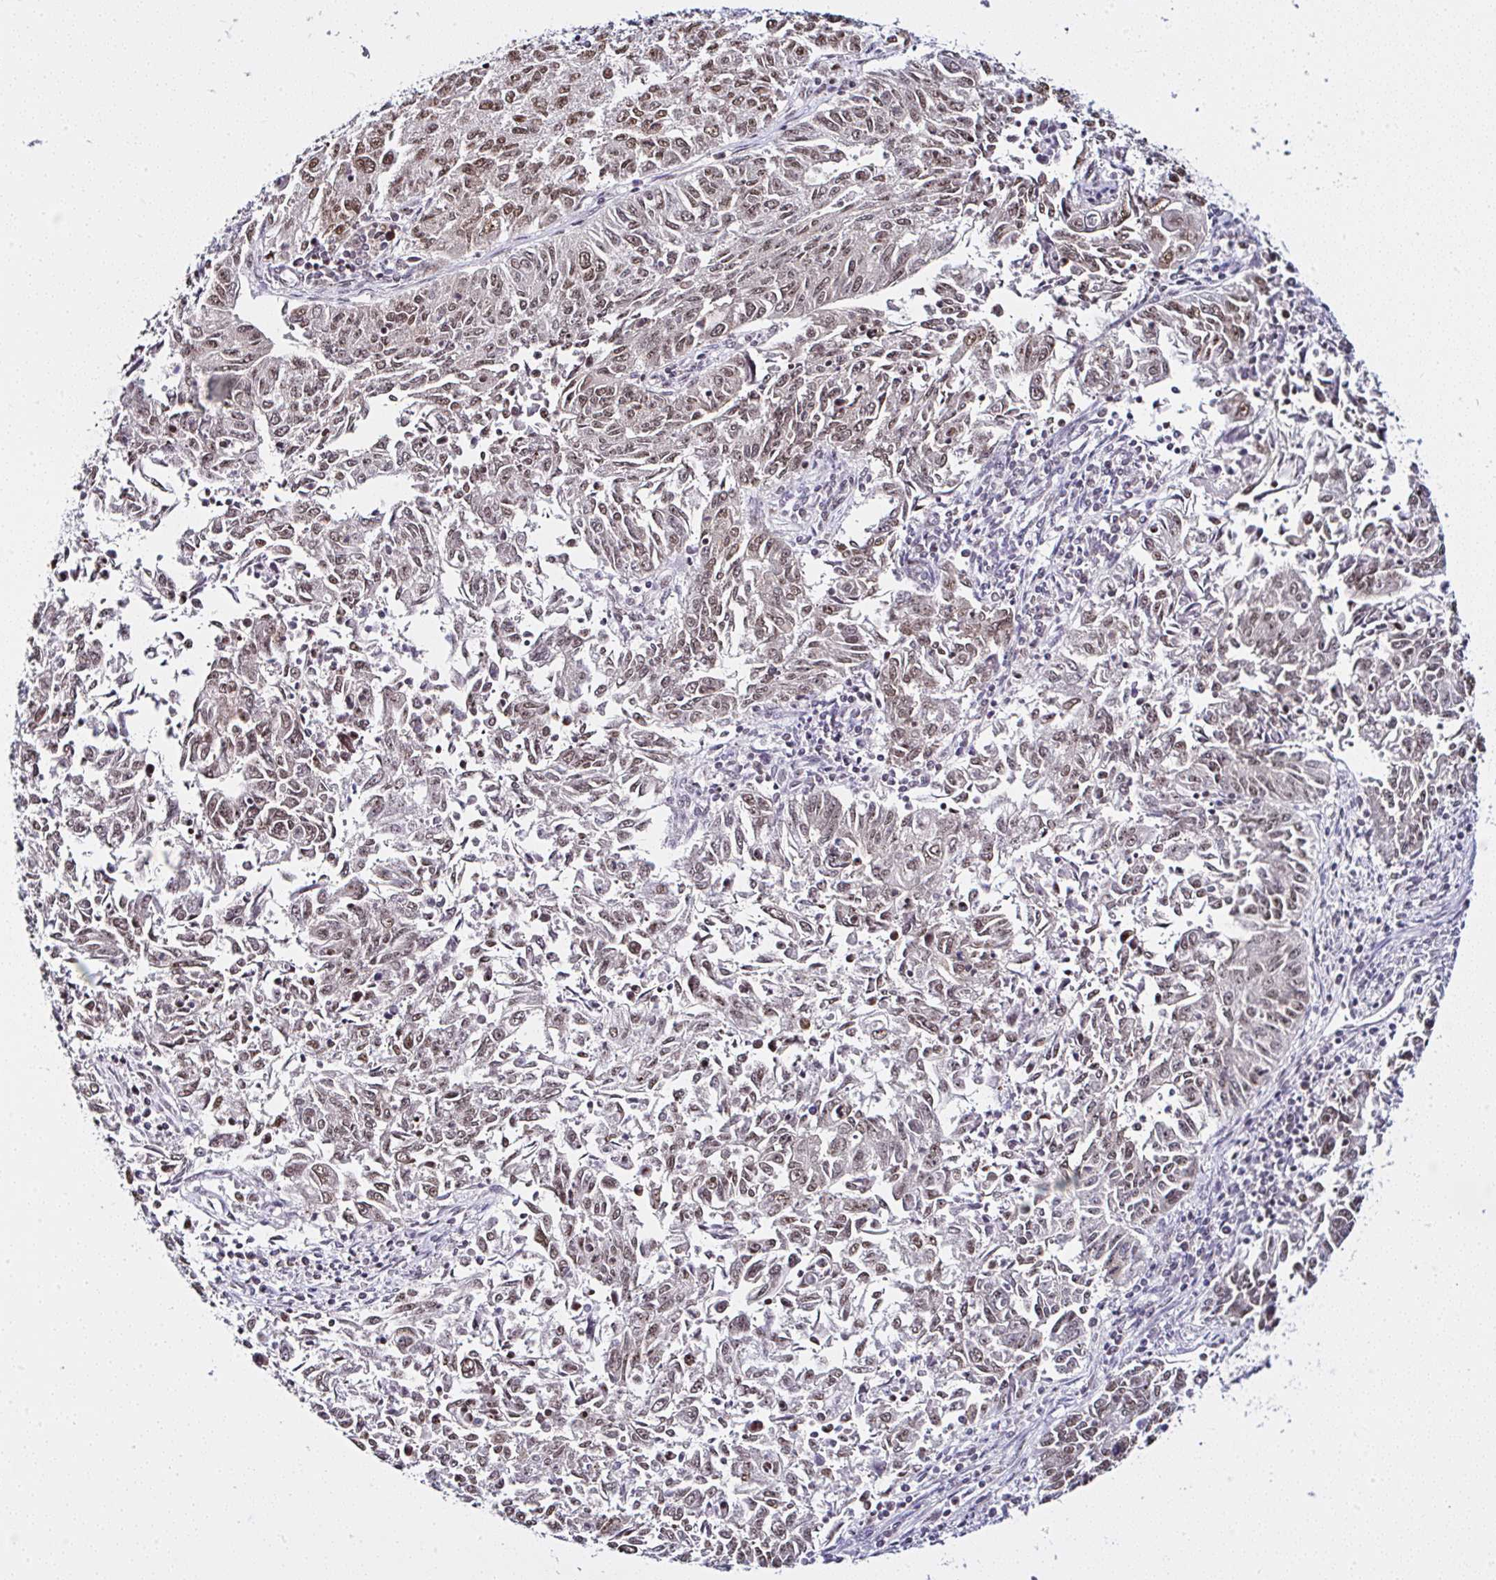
{"staining": {"intensity": "moderate", "quantity": ">75%", "location": "nuclear"}, "tissue": "endometrial cancer", "cell_type": "Tumor cells", "image_type": "cancer", "snomed": [{"axis": "morphology", "description": "Adenocarcinoma, NOS"}, {"axis": "topography", "description": "Endometrium"}], "caption": "Approximately >75% of tumor cells in human endometrial cancer reveal moderate nuclear protein staining as visualized by brown immunohistochemical staining.", "gene": "PTPN2", "patient": {"sex": "female", "age": 42}}